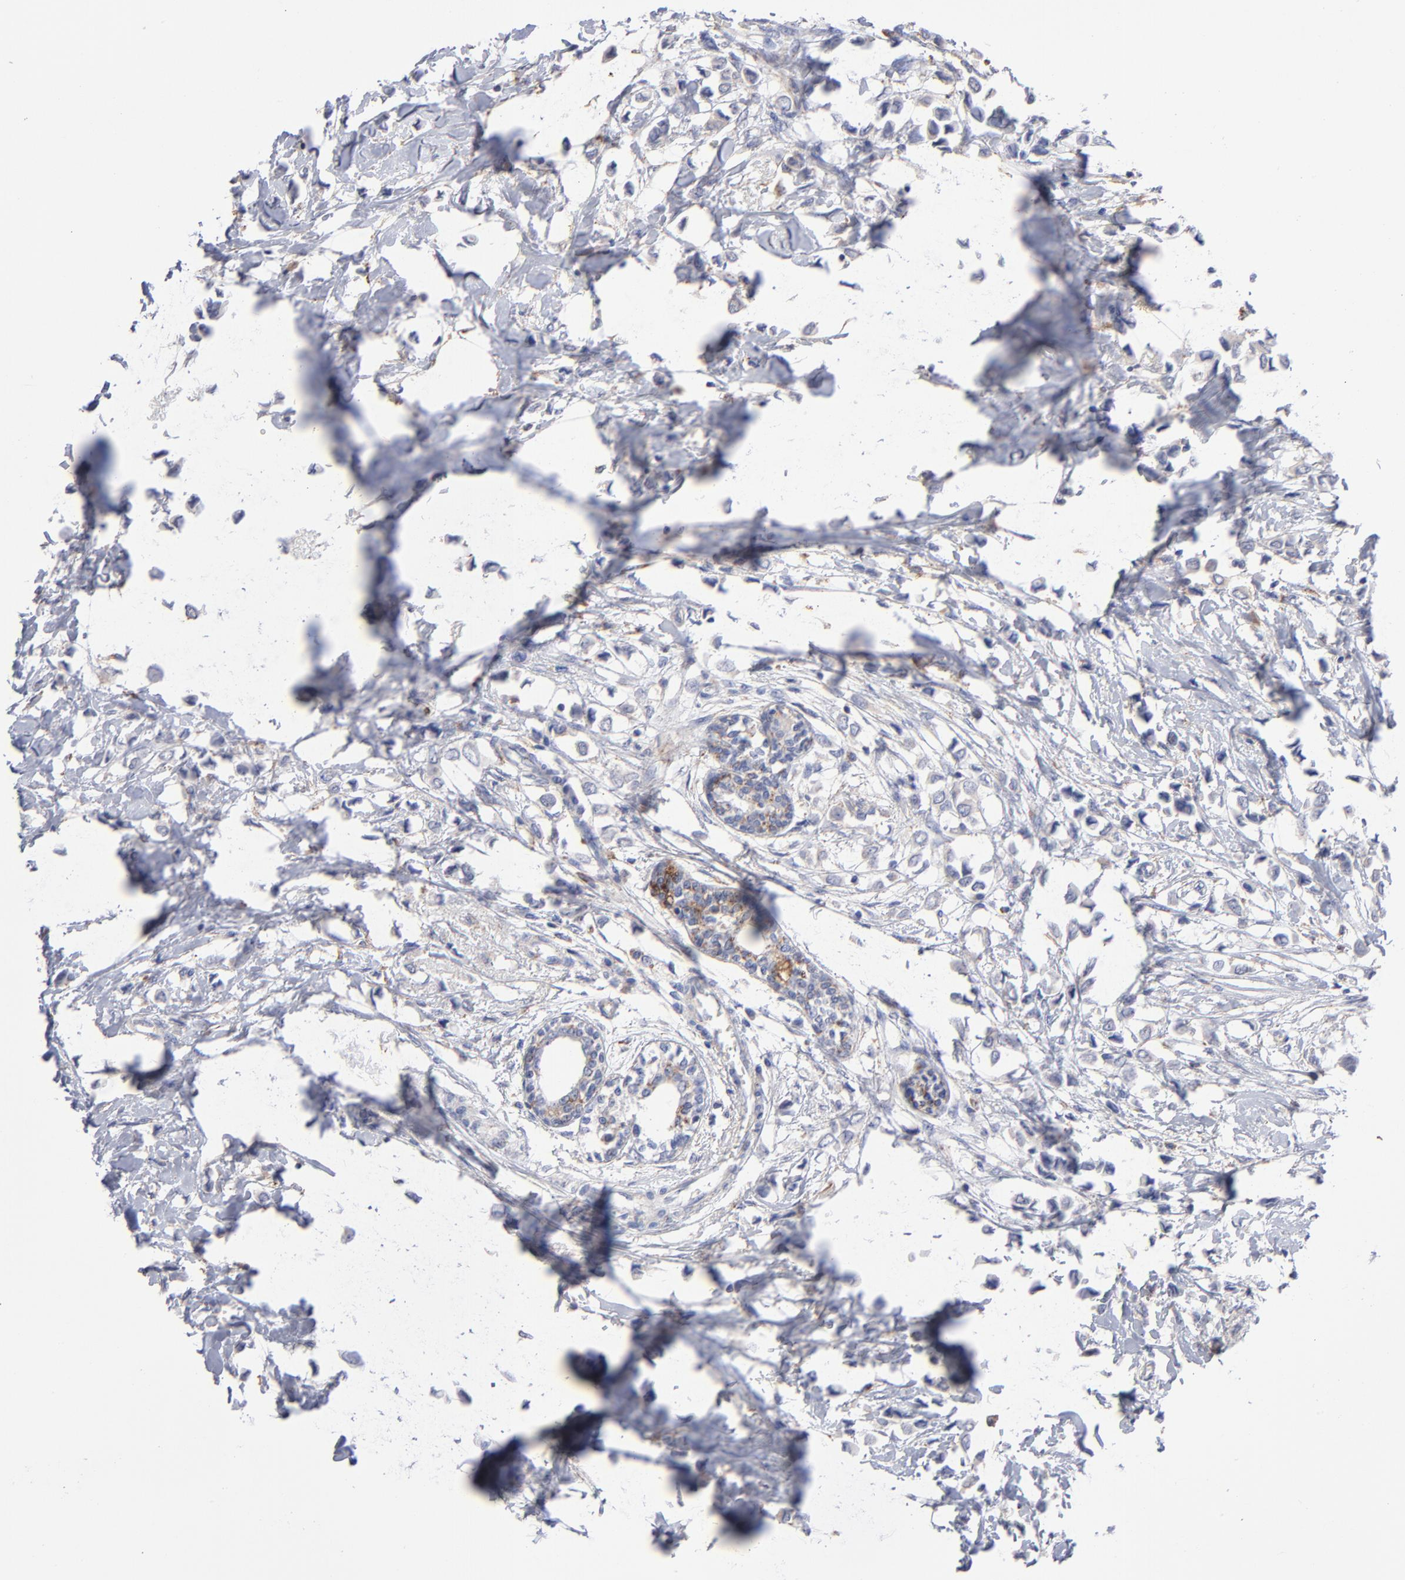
{"staining": {"intensity": "weak", "quantity": "25%-75%", "location": "cytoplasmic/membranous"}, "tissue": "breast cancer", "cell_type": "Tumor cells", "image_type": "cancer", "snomed": [{"axis": "morphology", "description": "Lobular carcinoma"}, {"axis": "topography", "description": "Breast"}], "caption": "Protein expression analysis of breast lobular carcinoma shows weak cytoplasmic/membranous expression in approximately 25%-75% of tumor cells.", "gene": "RRAGB", "patient": {"sex": "female", "age": 51}}